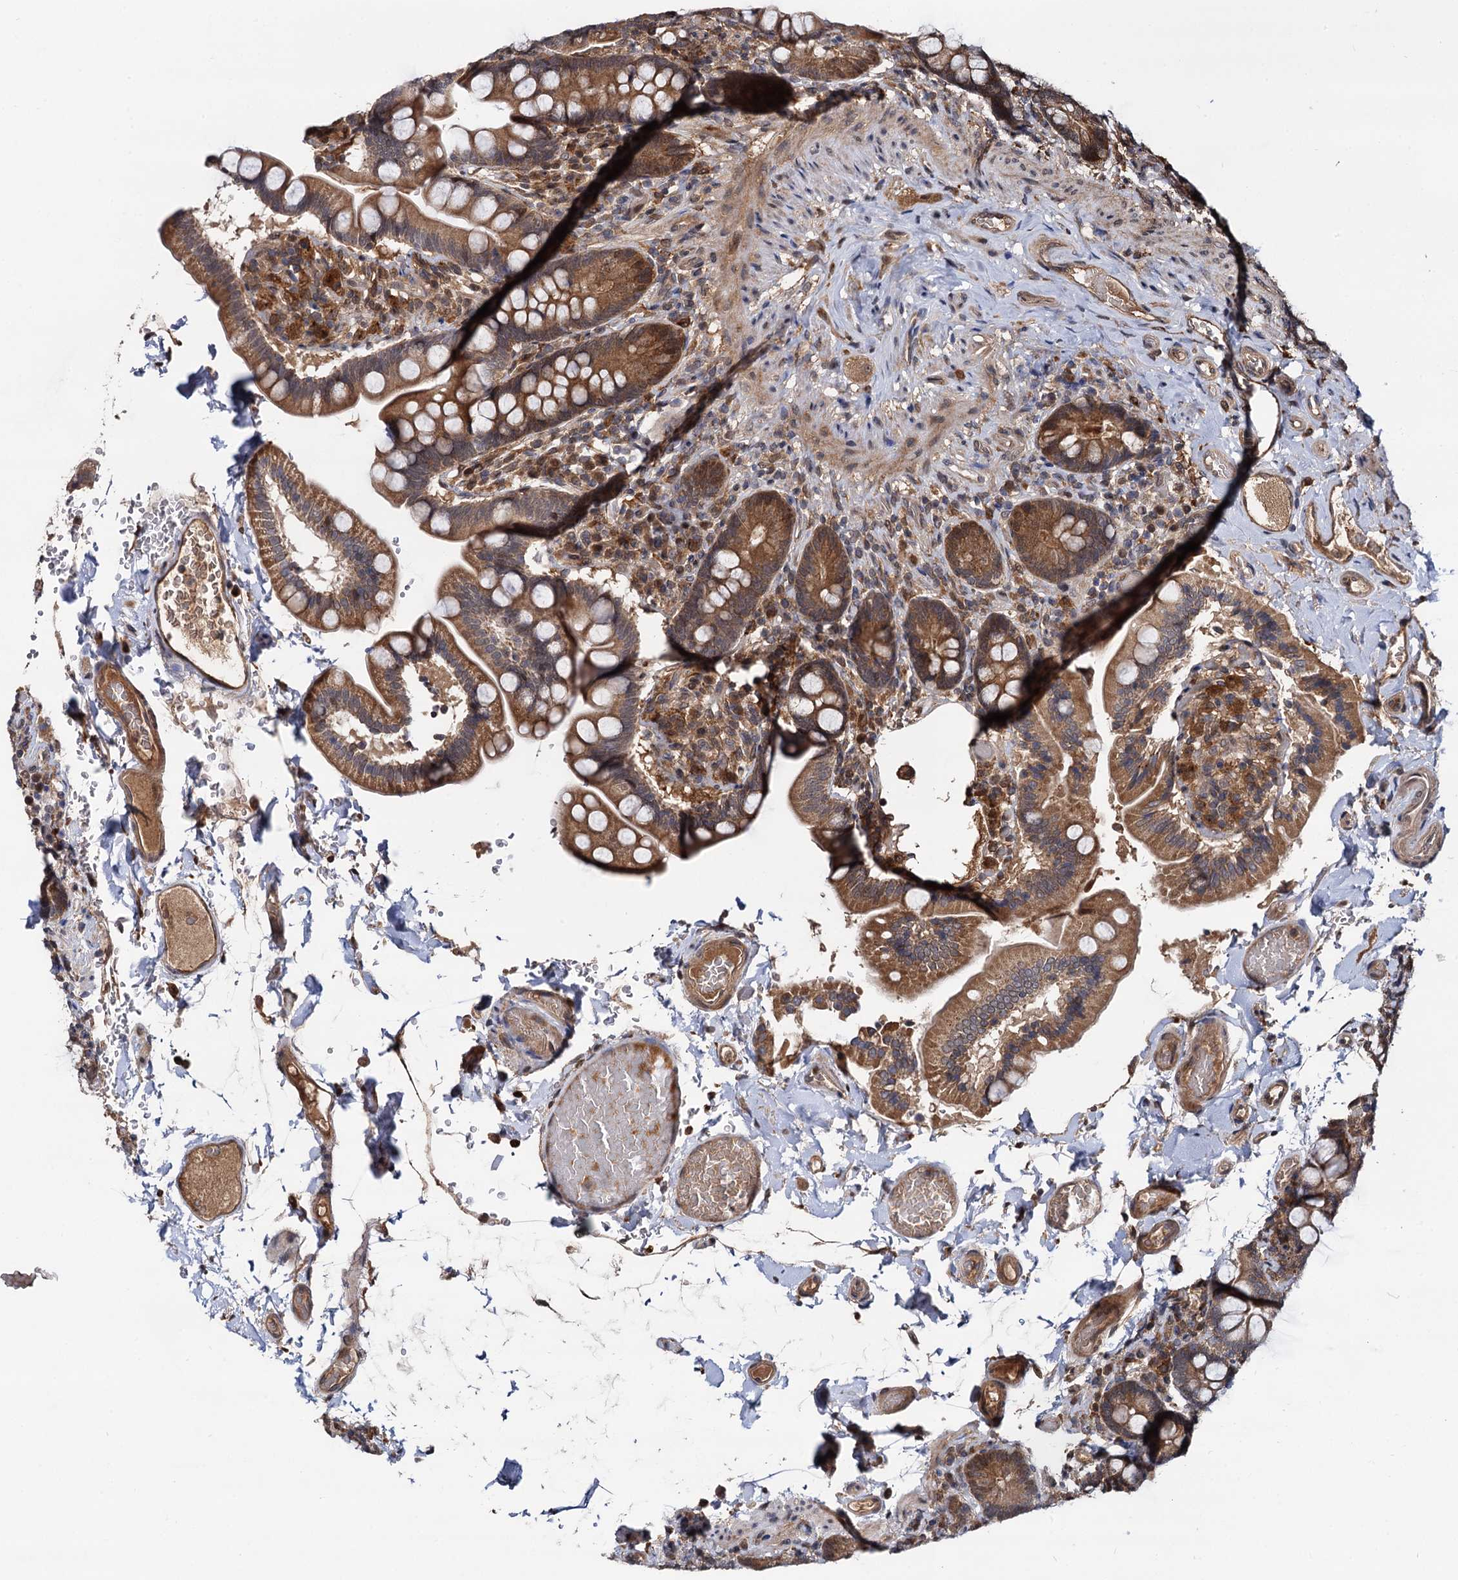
{"staining": {"intensity": "moderate", "quantity": ">75%", "location": "cytoplasmic/membranous"}, "tissue": "small intestine", "cell_type": "Glandular cells", "image_type": "normal", "snomed": [{"axis": "morphology", "description": "Normal tissue, NOS"}, {"axis": "topography", "description": "Small intestine"}], "caption": "Immunohistochemistry photomicrograph of benign human small intestine stained for a protein (brown), which shows medium levels of moderate cytoplasmic/membranous expression in about >75% of glandular cells.", "gene": "SELENOP", "patient": {"sex": "female", "age": 64}}